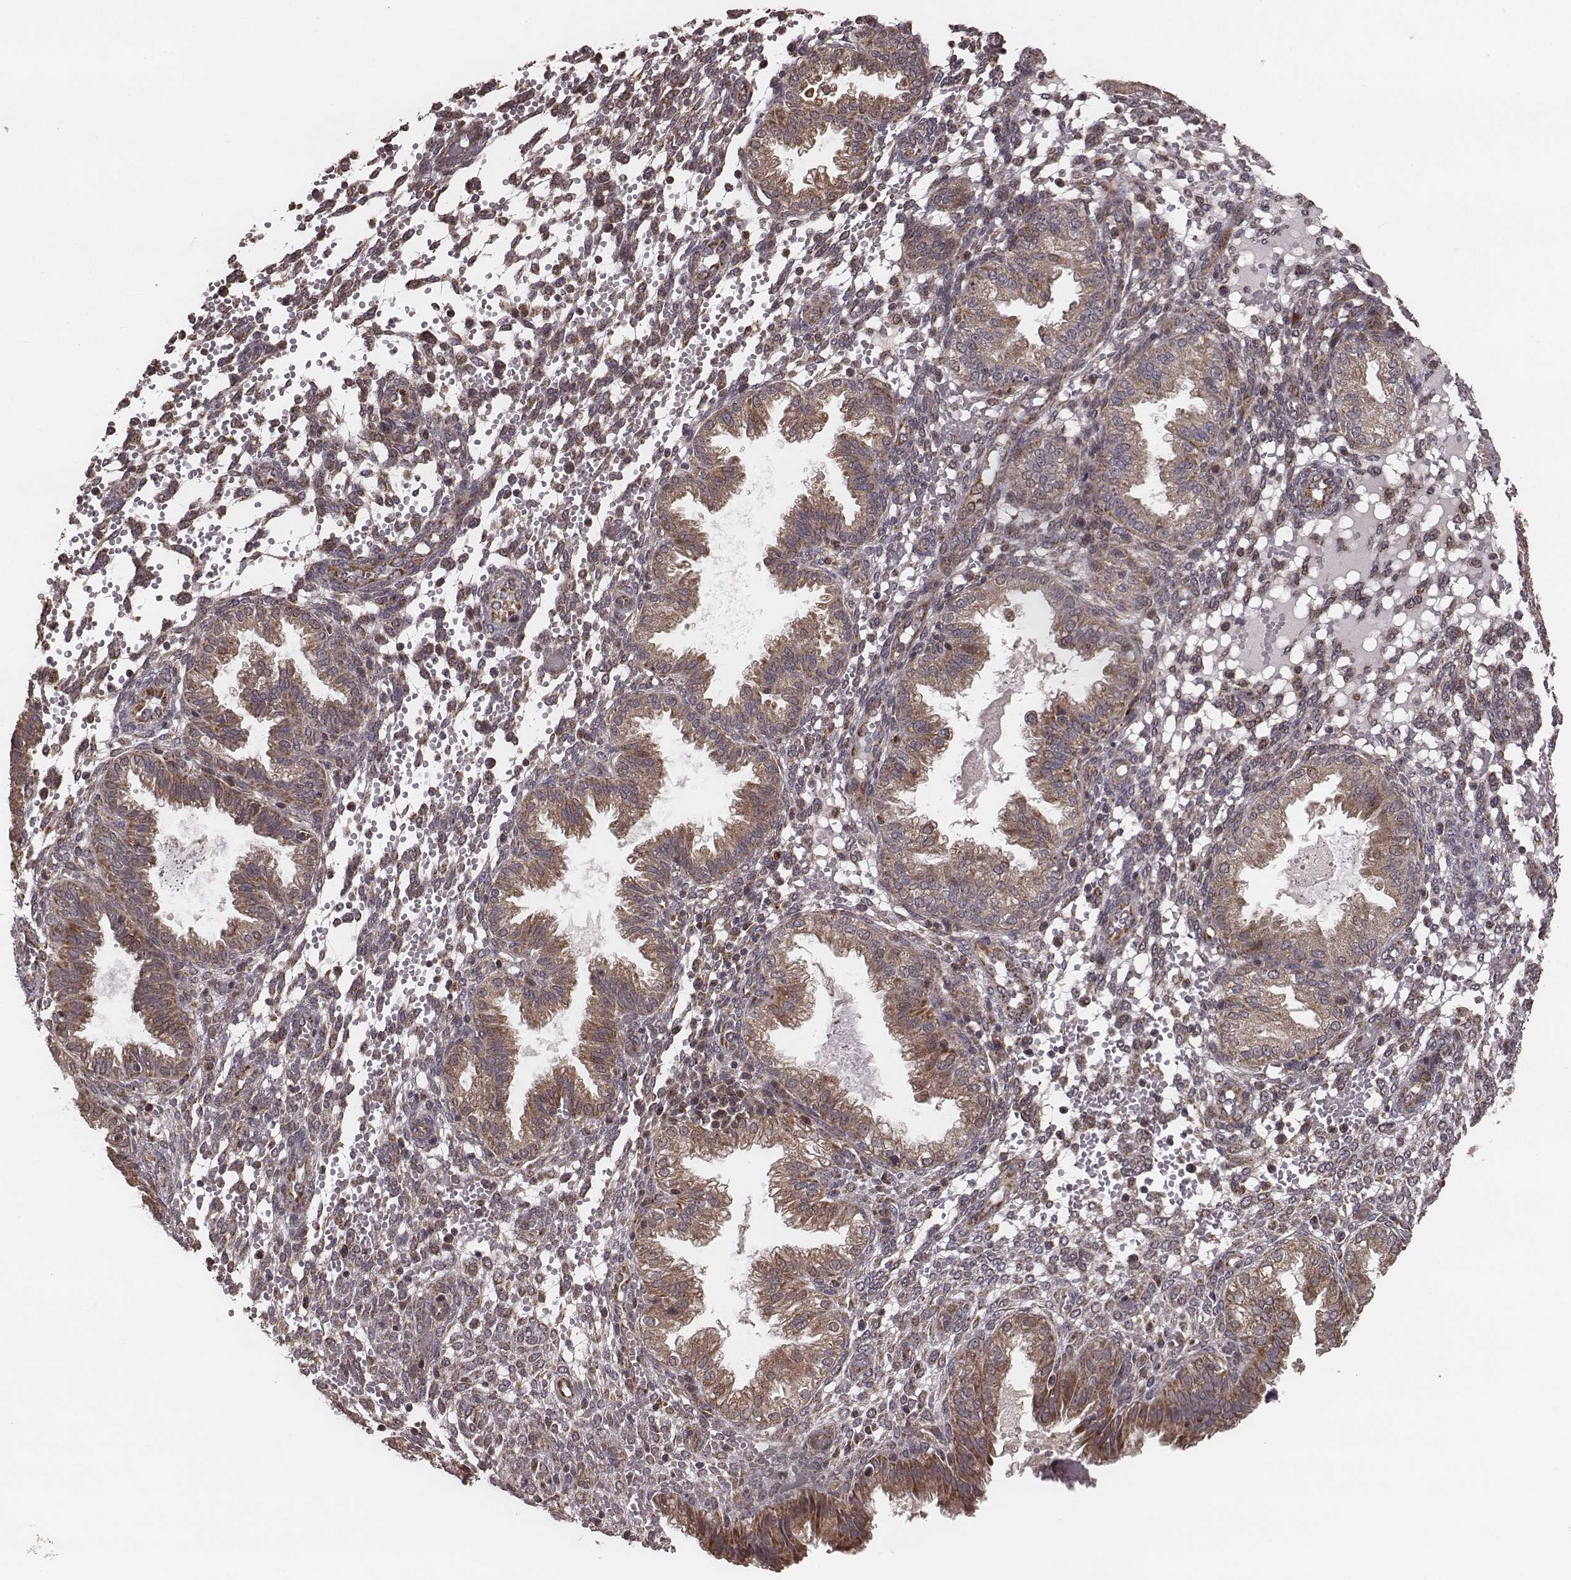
{"staining": {"intensity": "moderate", "quantity": "<25%", "location": "cytoplasmic/membranous"}, "tissue": "endometrium", "cell_type": "Cells in endometrial stroma", "image_type": "normal", "snomed": [{"axis": "morphology", "description": "Normal tissue, NOS"}, {"axis": "topography", "description": "Endometrium"}], "caption": "DAB (3,3'-diaminobenzidine) immunohistochemical staining of benign human endometrium demonstrates moderate cytoplasmic/membranous protein positivity in approximately <25% of cells in endometrial stroma.", "gene": "ZDHHC21", "patient": {"sex": "female", "age": 33}}